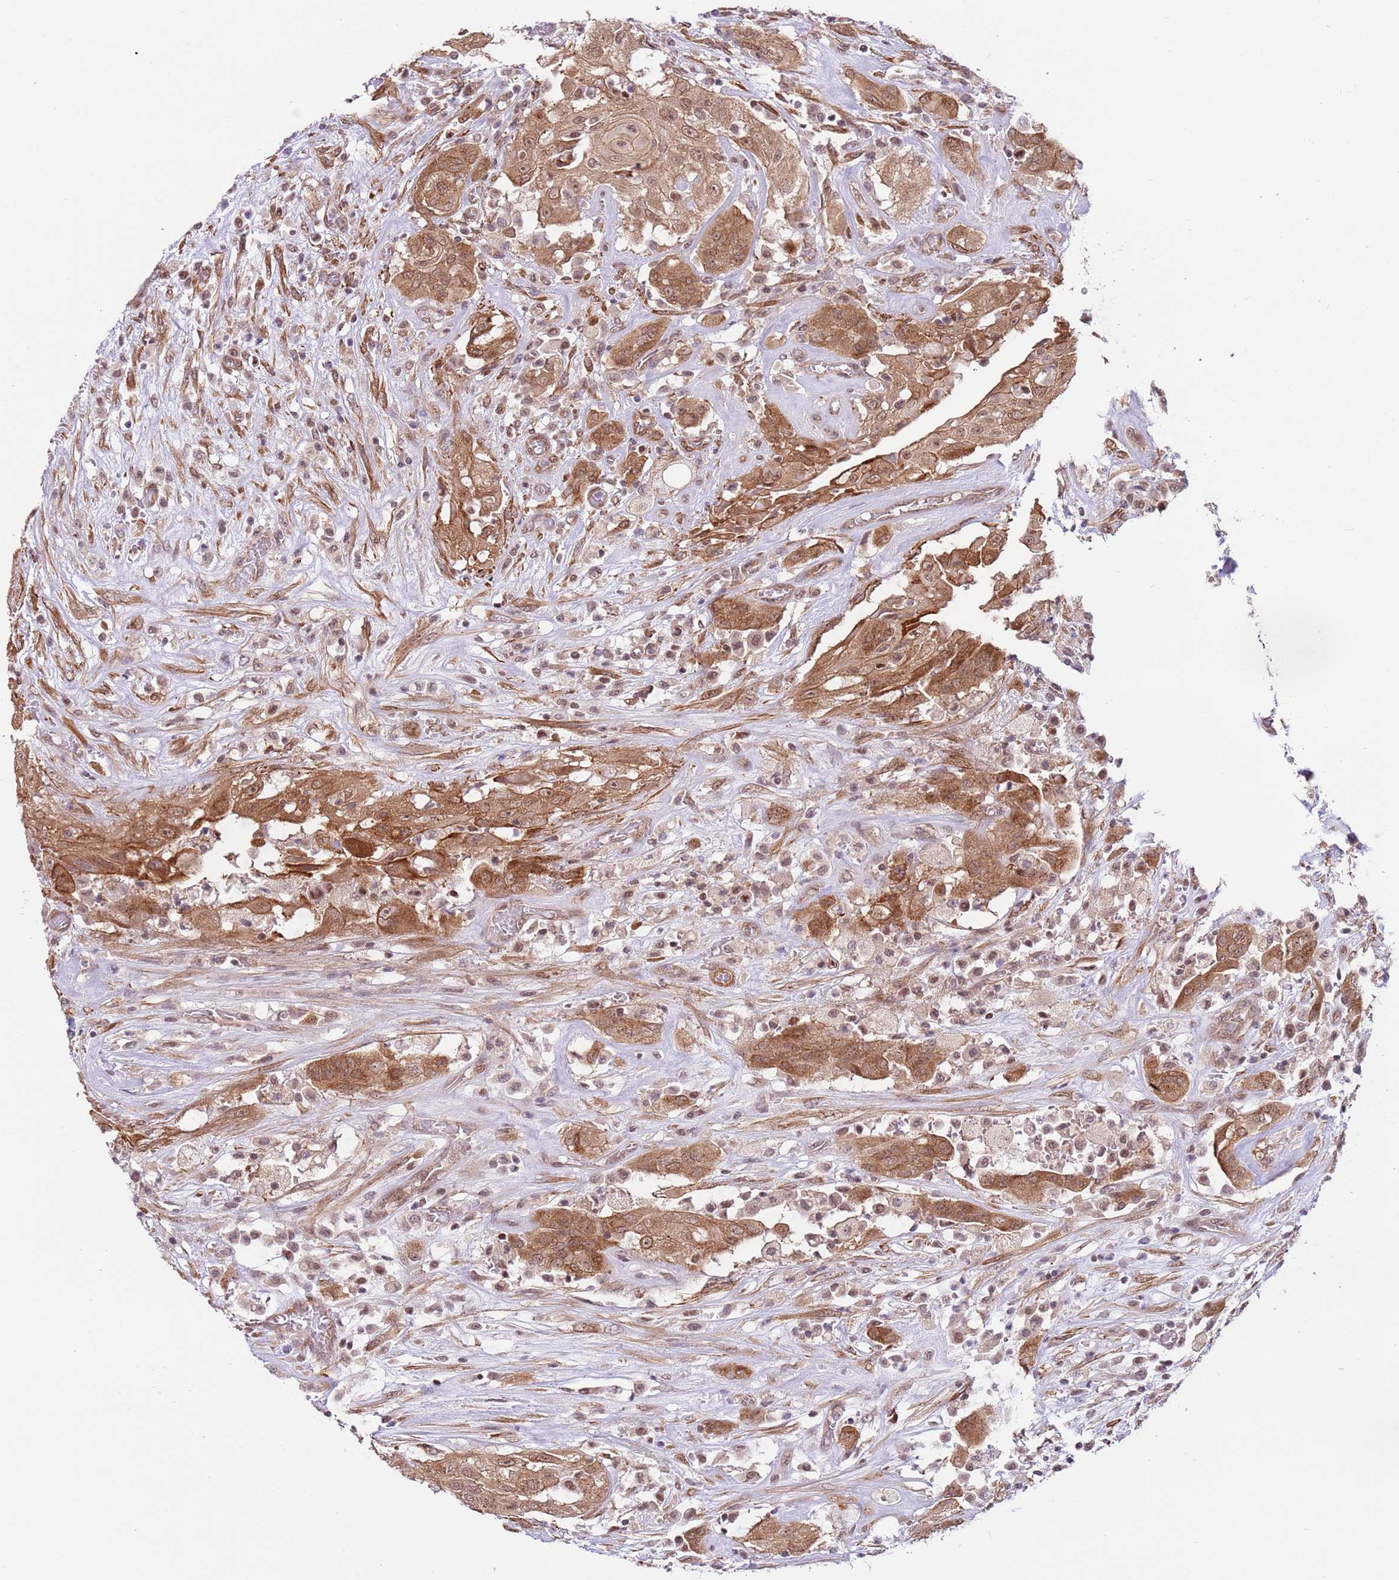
{"staining": {"intensity": "moderate", "quantity": ">75%", "location": "cytoplasmic/membranous,nuclear"}, "tissue": "thyroid cancer", "cell_type": "Tumor cells", "image_type": "cancer", "snomed": [{"axis": "morphology", "description": "Papillary adenocarcinoma, NOS"}, {"axis": "topography", "description": "Thyroid gland"}], "caption": "The micrograph displays a brown stain indicating the presence of a protein in the cytoplasmic/membranous and nuclear of tumor cells in thyroid cancer.", "gene": "DCAF4", "patient": {"sex": "female", "age": 59}}